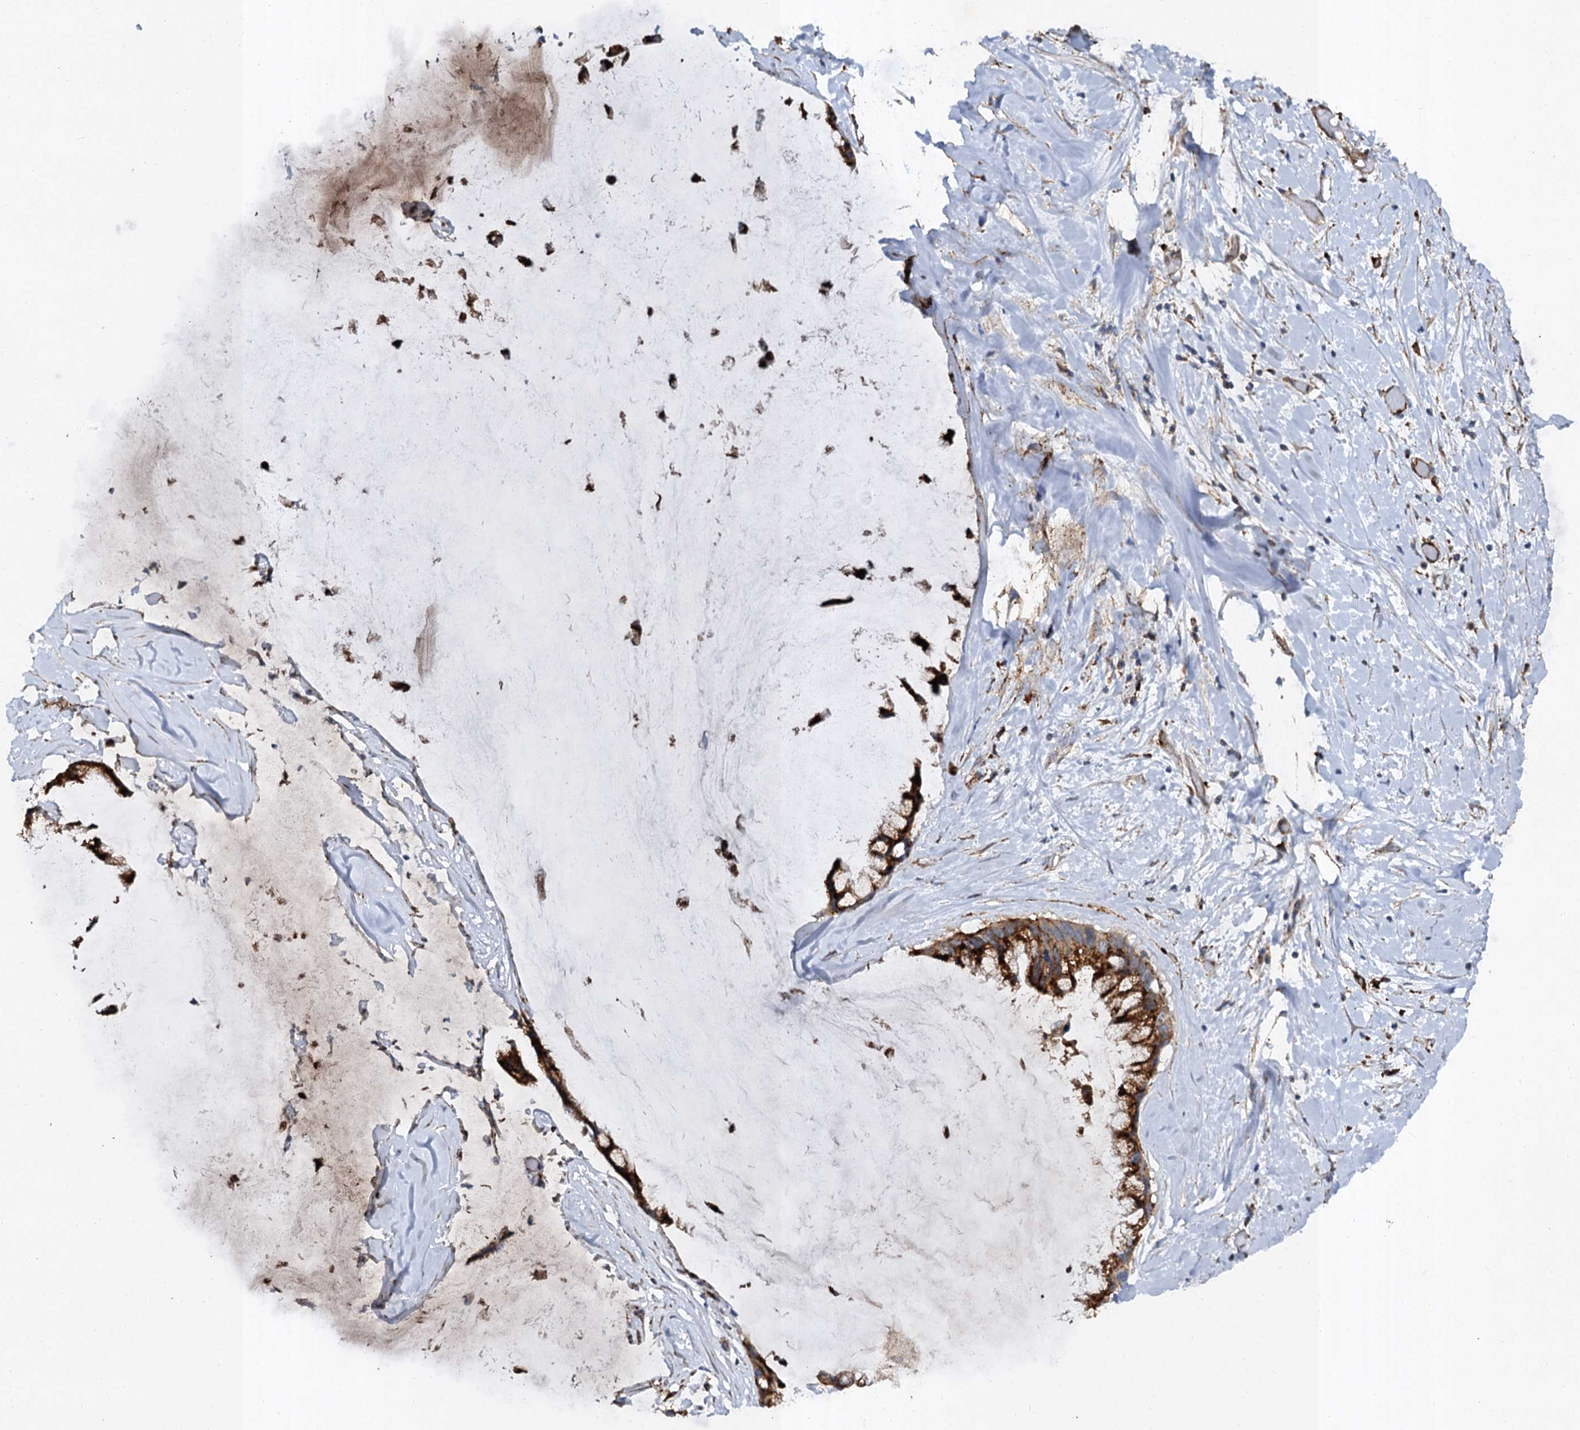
{"staining": {"intensity": "strong", "quantity": ">75%", "location": "cytoplasmic/membranous"}, "tissue": "ovarian cancer", "cell_type": "Tumor cells", "image_type": "cancer", "snomed": [{"axis": "morphology", "description": "Cystadenocarcinoma, mucinous, NOS"}, {"axis": "topography", "description": "Ovary"}], "caption": "IHC of human ovarian cancer (mucinous cystadenocarcinoma) shows high levels of strong cytoplasmic/membranous positivity in about >75% of tumor cells. (Brightfield microscopy of DAB IHC at high magnification).", "gene": "GBA1", "patient": {"sex": "female", "age": 39}}